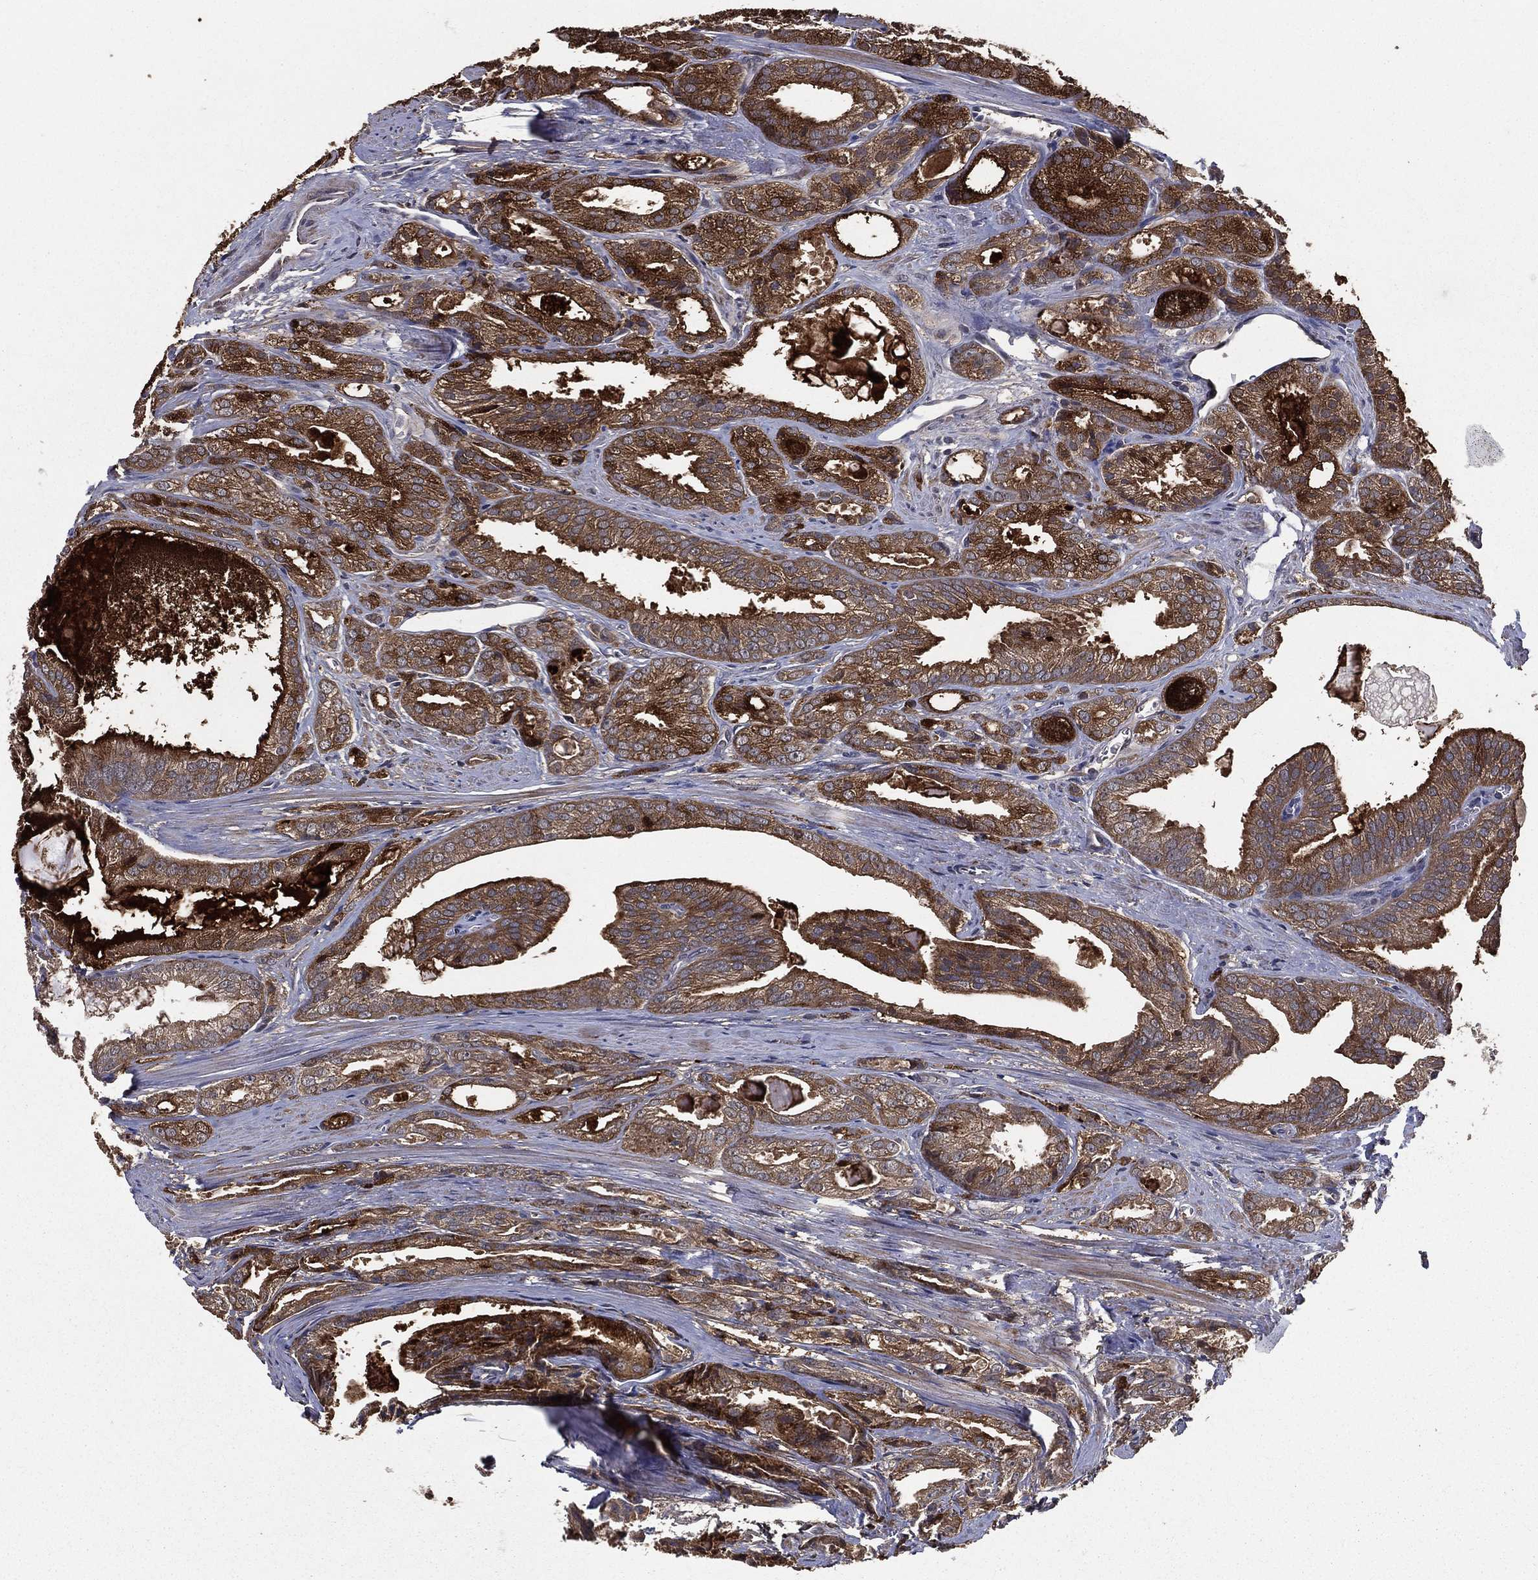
{"staining": {"intensity": "strong", "quantity": ">75%", "location": "cytoplasmic/membranous"}, "tissue": "prostate cancer", "cell_type": "Tumor cells", "image_type": "cancer", "snomed": [{"axis": "morphology", "description": "Adenocarcinoma, NOS"}, {"axis": "morphology", "description": "Adenocarcinoma, High grade"}, {"axis": "topography", "description": "Prostate"}], "caption": "Prostate cancer (adenocarcinoma) stained with immunohistochemistry exhibits strong cytoplasmic/membranous expression in approximately >75% of tumor cells.", "gene": "PCNT", "patient": {"sex": "male", "age": 70}}